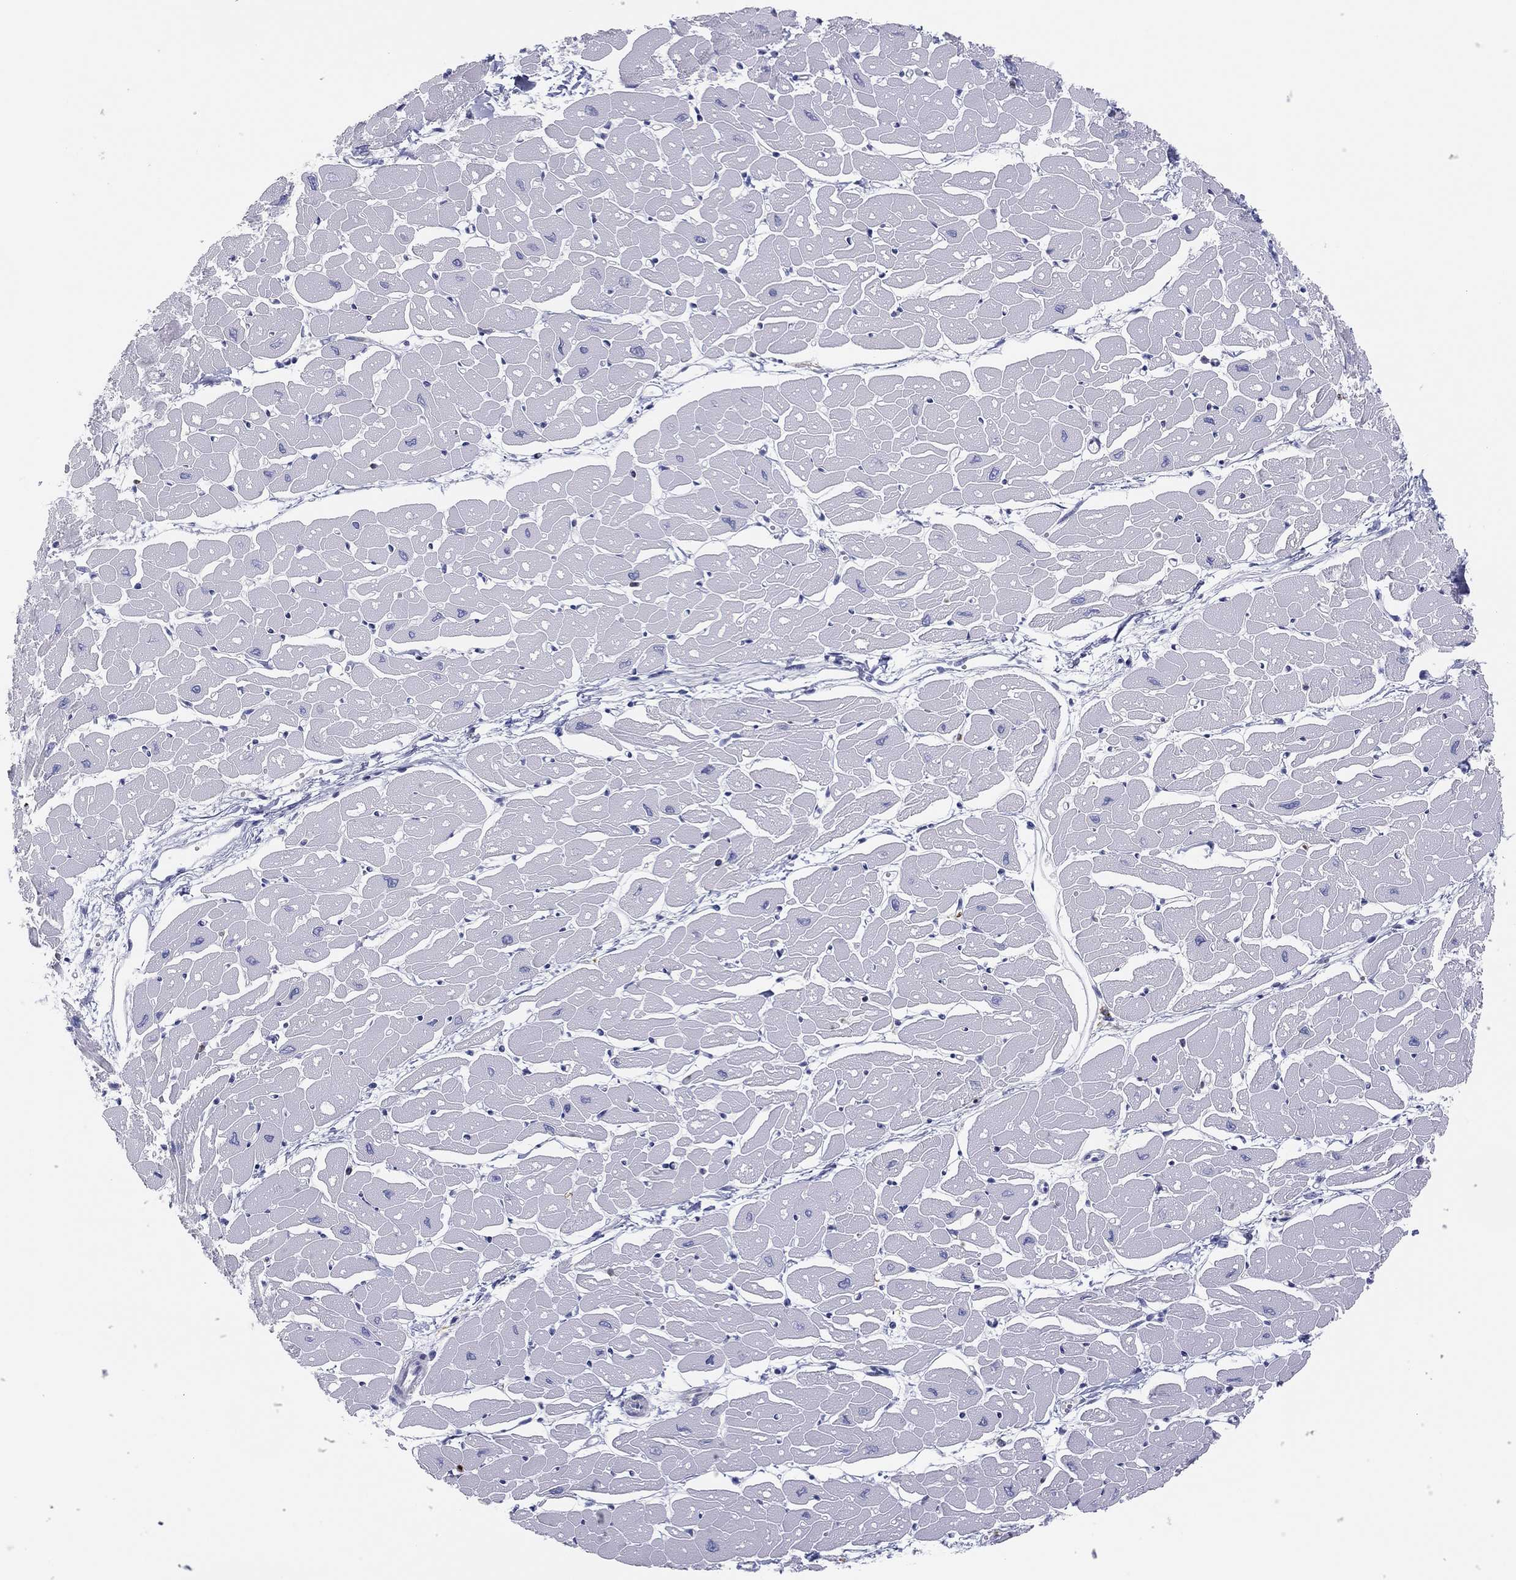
{"staining": {"intensity": "negative", "quantity": "none", "location": "none"}, "tissue": "heart muscle", "cell_type": "Cardiomyocytes", "image_type": "normal", "snomed": [{"axis": "morphology", "description": "Normal tissue, NOS"}, {"axis": "topography", "description": "Heart"}], "caption": "This micrograph is of normal heart muscle stained with immunohistochemistry to label a protein in brown with the nuclei are counter-stained blue. There is no staining in cardiomyocytes.", "gene": "SELPLG", "patient": {"sex": "male", "age": 57}}